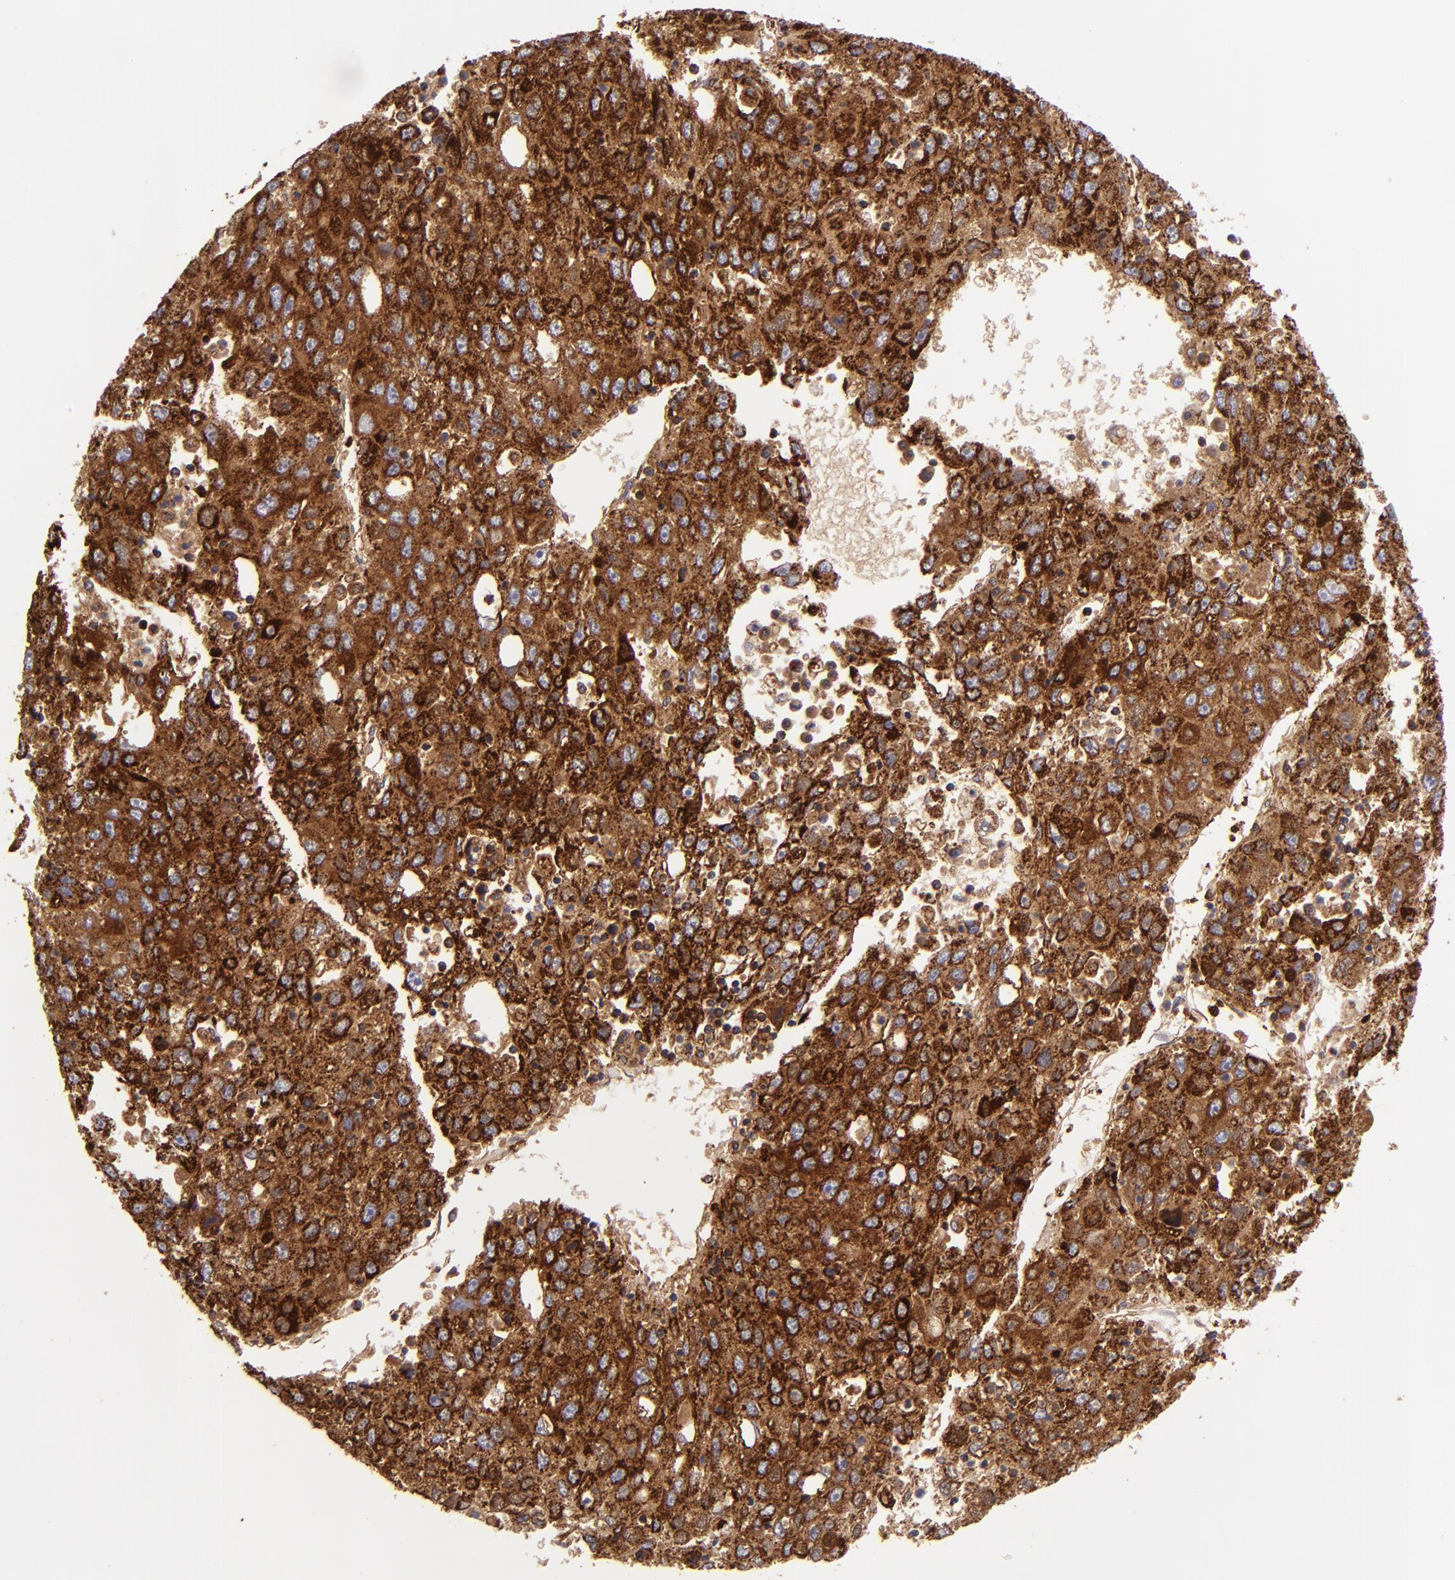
{"staining": {"intensity": "moderate", "quantity": ">75%", "location": "cytoplasmic/membranous"}, "tissue": "liver cancer", "cell_type": "Tumor cells", "image_type": "cancer", "snomed": [{"axis": "morphology", "description": "Carcinoma, Hepatocellular, NOS"}, {"axis": "topography", "description": "Liver"}], "caption": "Protein expression by IHC shows moderate cytoplasmic/membranous staining in about >75% of tumor cells in liver cancer.", "gene": "HSPD1", "patient": {"sex": "male", "age": 49}}